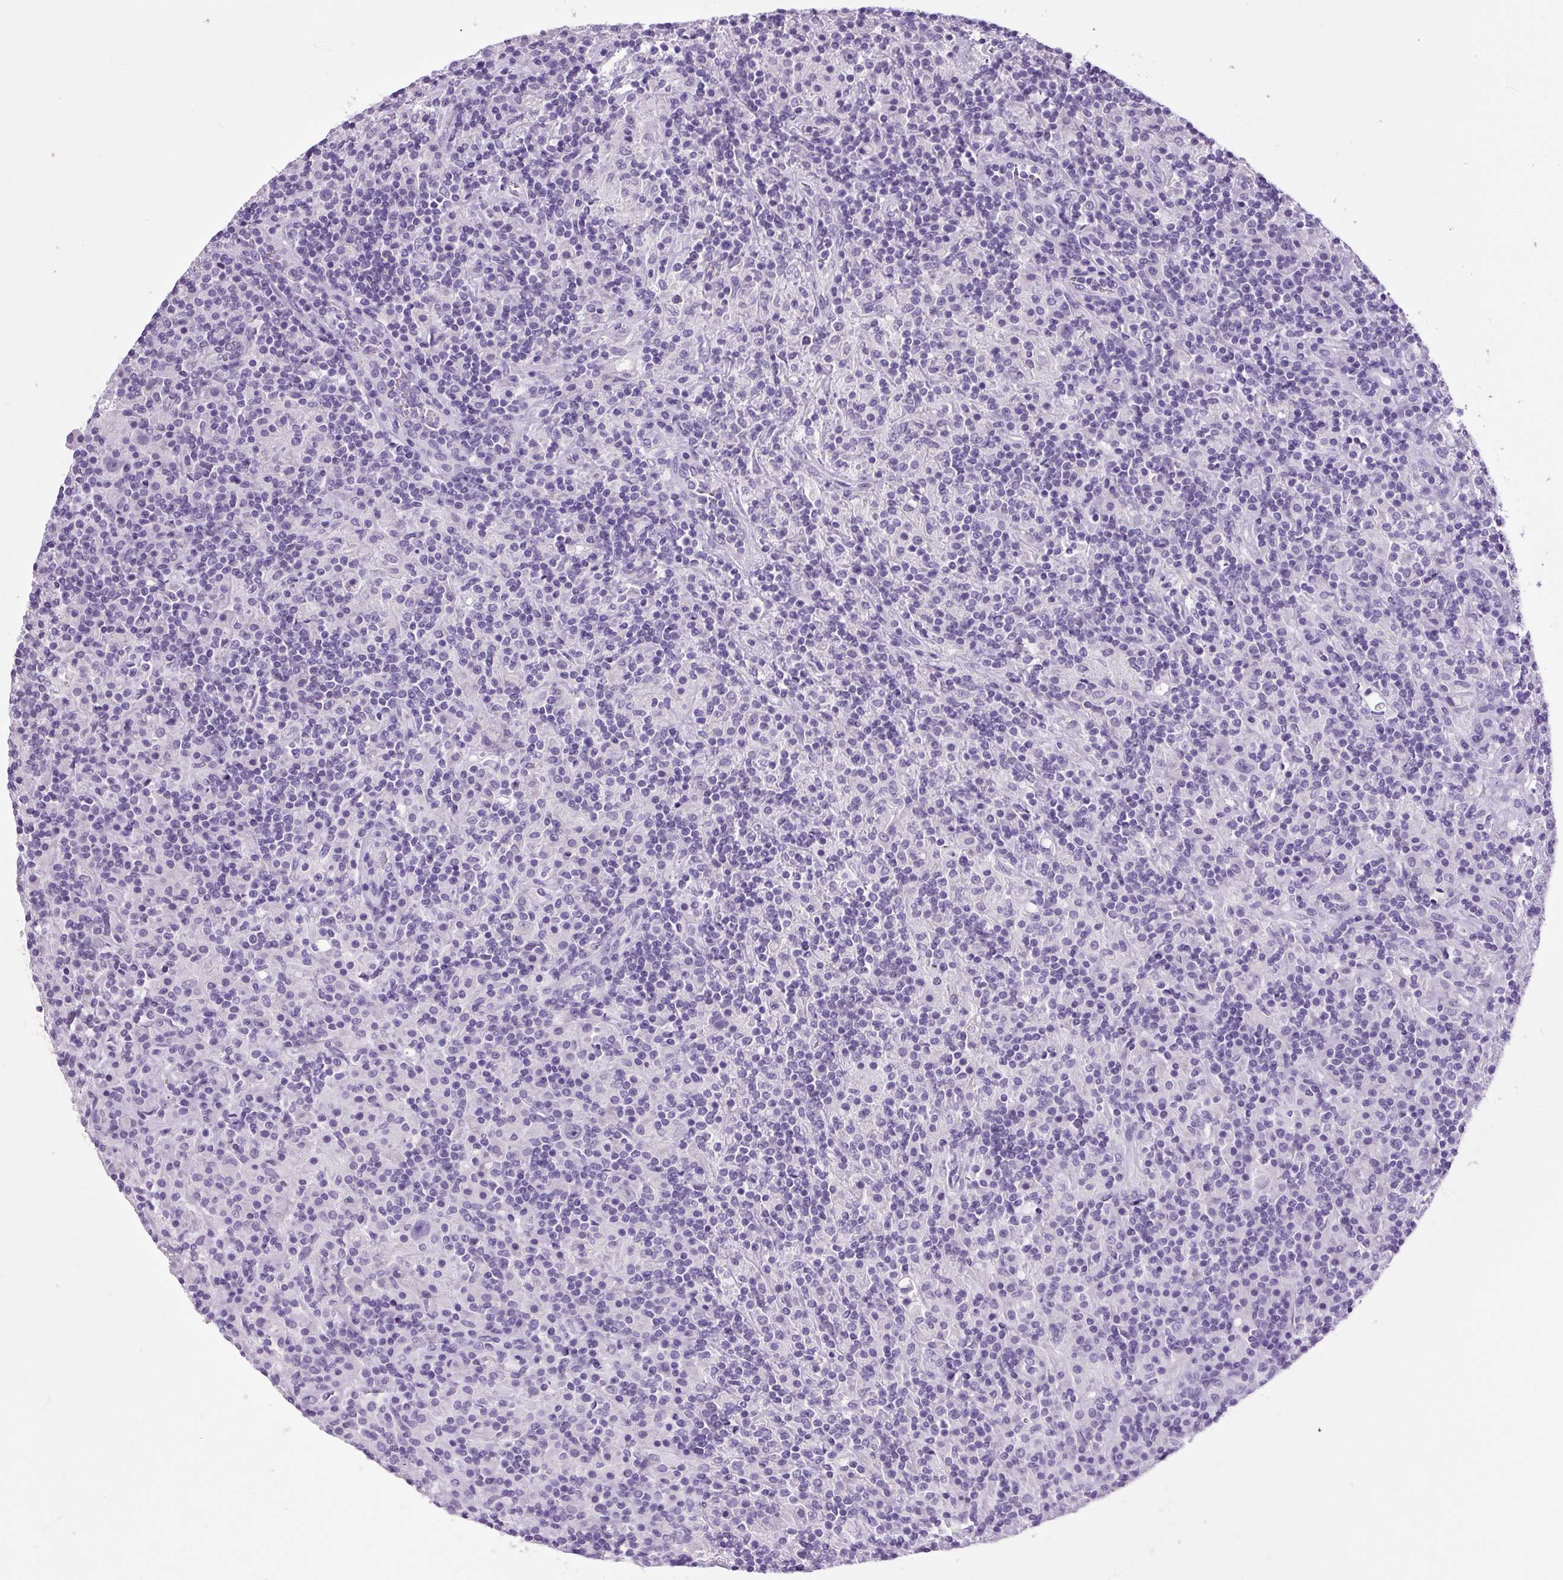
{"staining": {"intensity": "negative", "quantity": "none", "location": "none"}, "tissue": "lymphoma", "cell_type": "Tumor cells", "image_type": "cancer", "snomed": [{"axis": "morphology", "description": "Hodgkin's disease, NOS"}, {"axis": "topography", "description": "Lymph node"}], "caption": "Lymphoma was stained to show a protein in brown. There is no significant positivity in tumor cells.", "gene": "CHGA", "patient": {"sex": "male", "age": 70}}